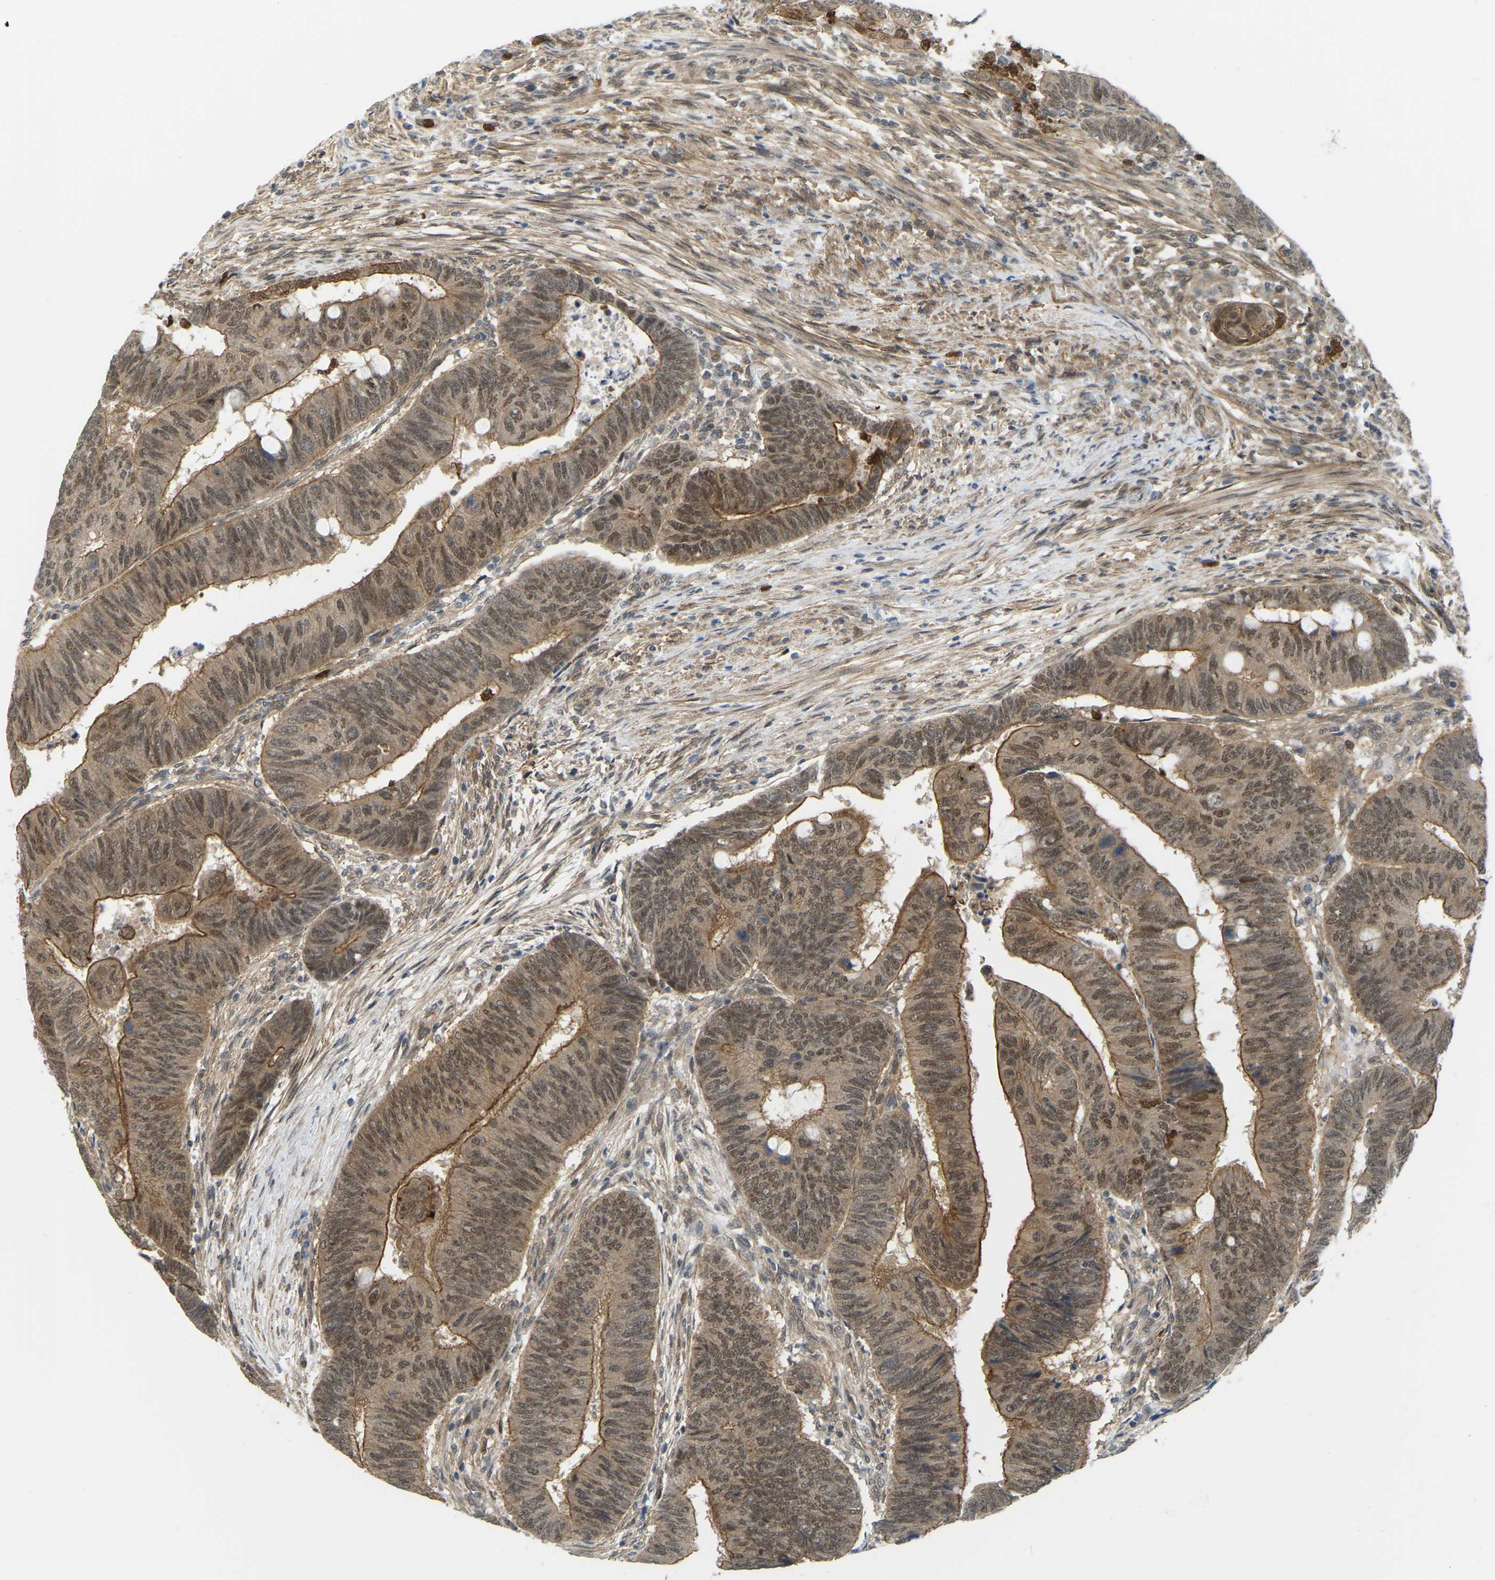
{"staining": {"intensity": "moderate", "quantity": ">75%", "location": "cytoplasmic/membranous,nuclear"}, "tissue": "colorectal cancer", "cell_type": "Tumor cells", "image_type": "cancer", "snomed": [{"axis": "morphology", "description": "Normal tissue, NOS"}, {"axis": "morphology", "description": "Adenocarcinoma, NOS"}, {"axis": "topography", "description": "Rectum"}, {"axis": "topography", "description": "Peripheral nerve tissue"}], "caption": "Human adenocarcinoma (colorectal) stained with a protein marker displays moderate staining in tumor cells.", "gene": "SERPINB5", "patient": {"sex": "male", "age": 92}}